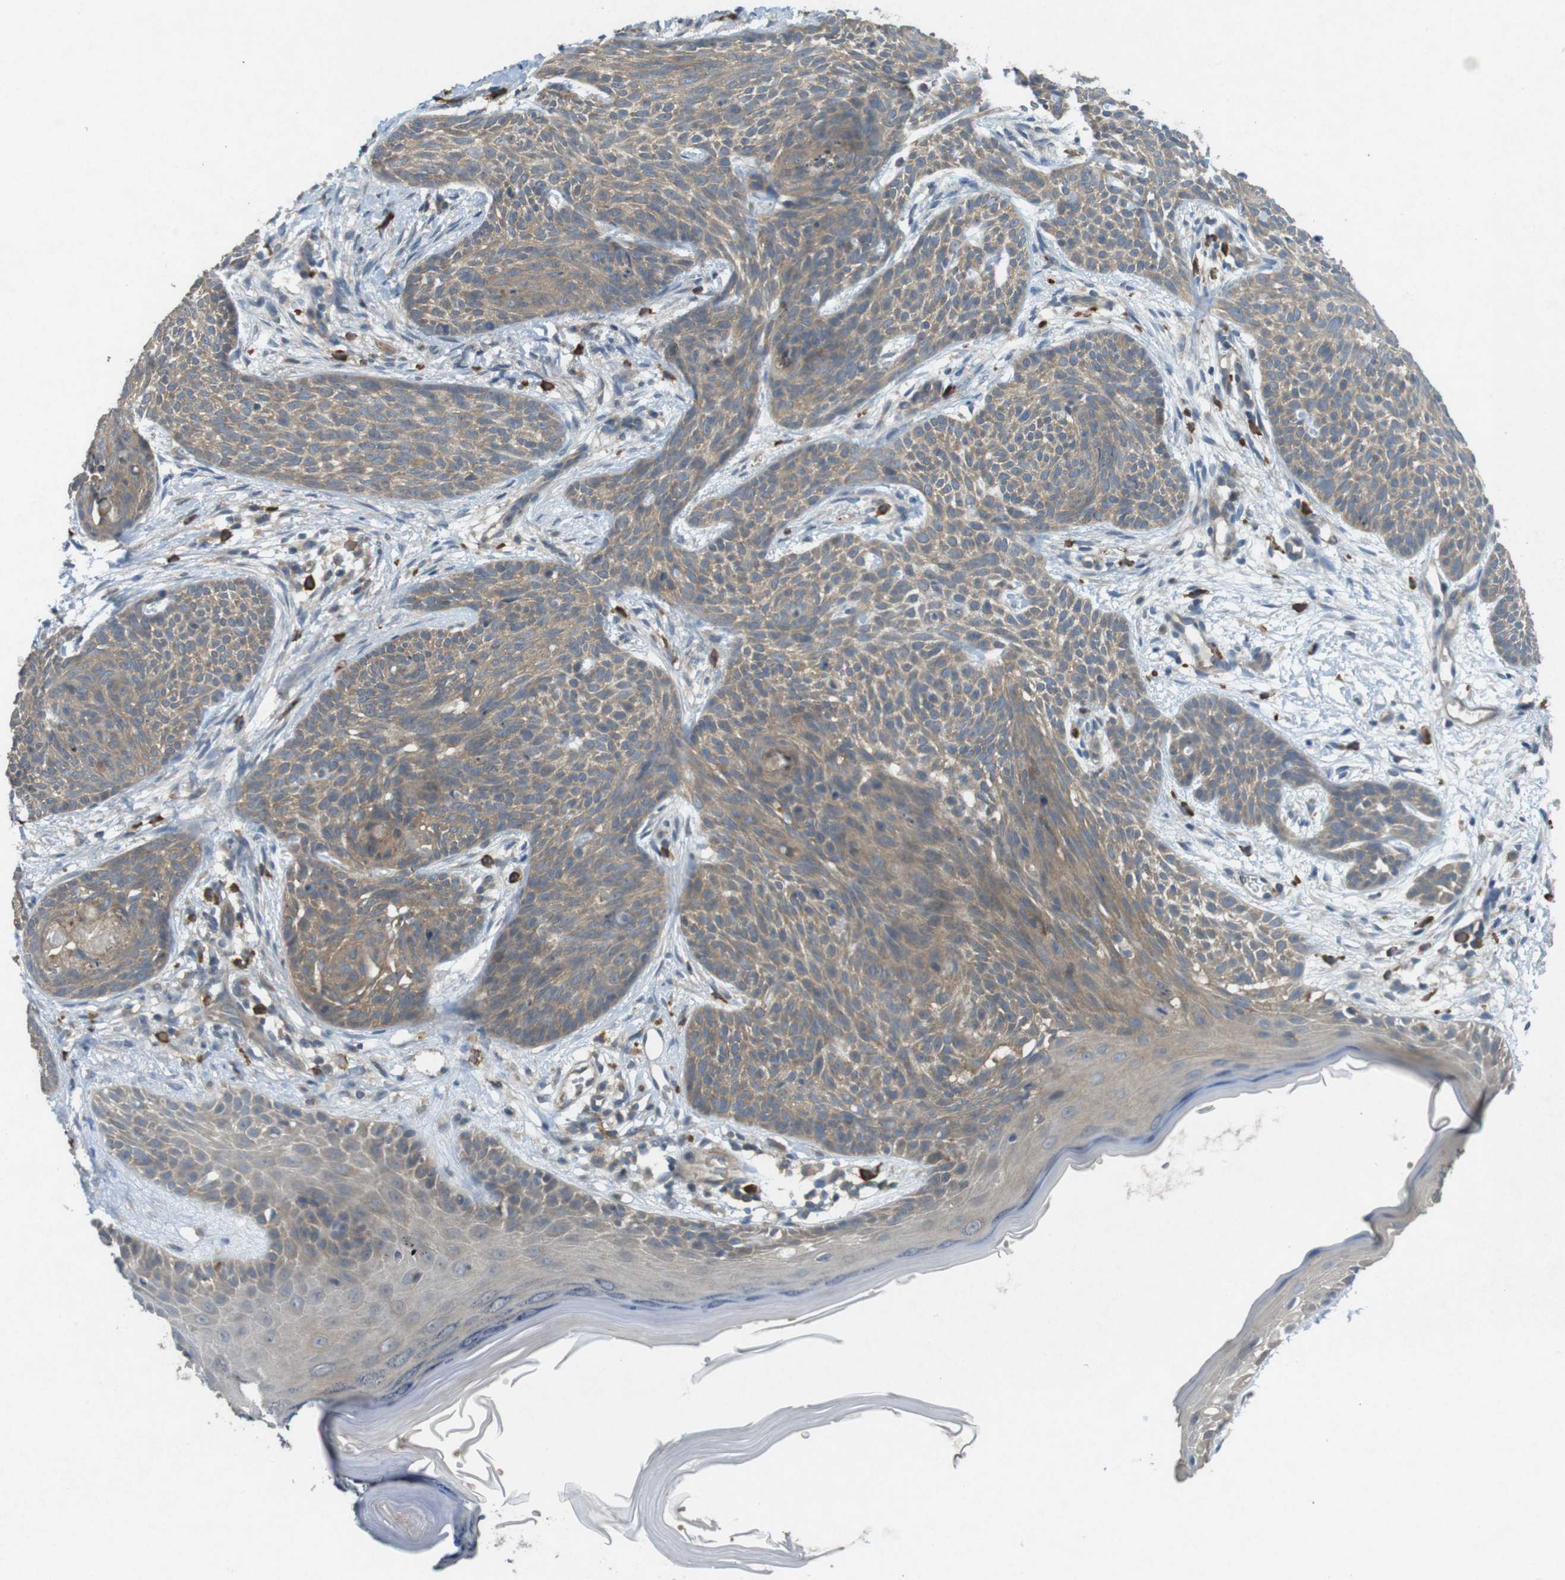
{"staining": {"intensity": "weak", "quantity": ">75%", "location": "cytoplasmic/membranous"}, "tissue": "skin cancer", "cell_type": "Tumor cells", "image_type": "cancer", "snomed": [{"axis": "morphology", "description": "Basal cell carcinoma"}, {"axis": "topography", "description": "Skin"}], "caption": "The micrograph demonstrates immunohistochemical staining of skin cancer. There is weak cytoplasmic/membranous positivity is present in approximately >75% of tumor cells. (DAB (3,3'-diaminobenzidine) IHC with brightfield microscopy, high magnification).", "gene": "SUGT1", "patient": {"sex": "female", "age": 59}}